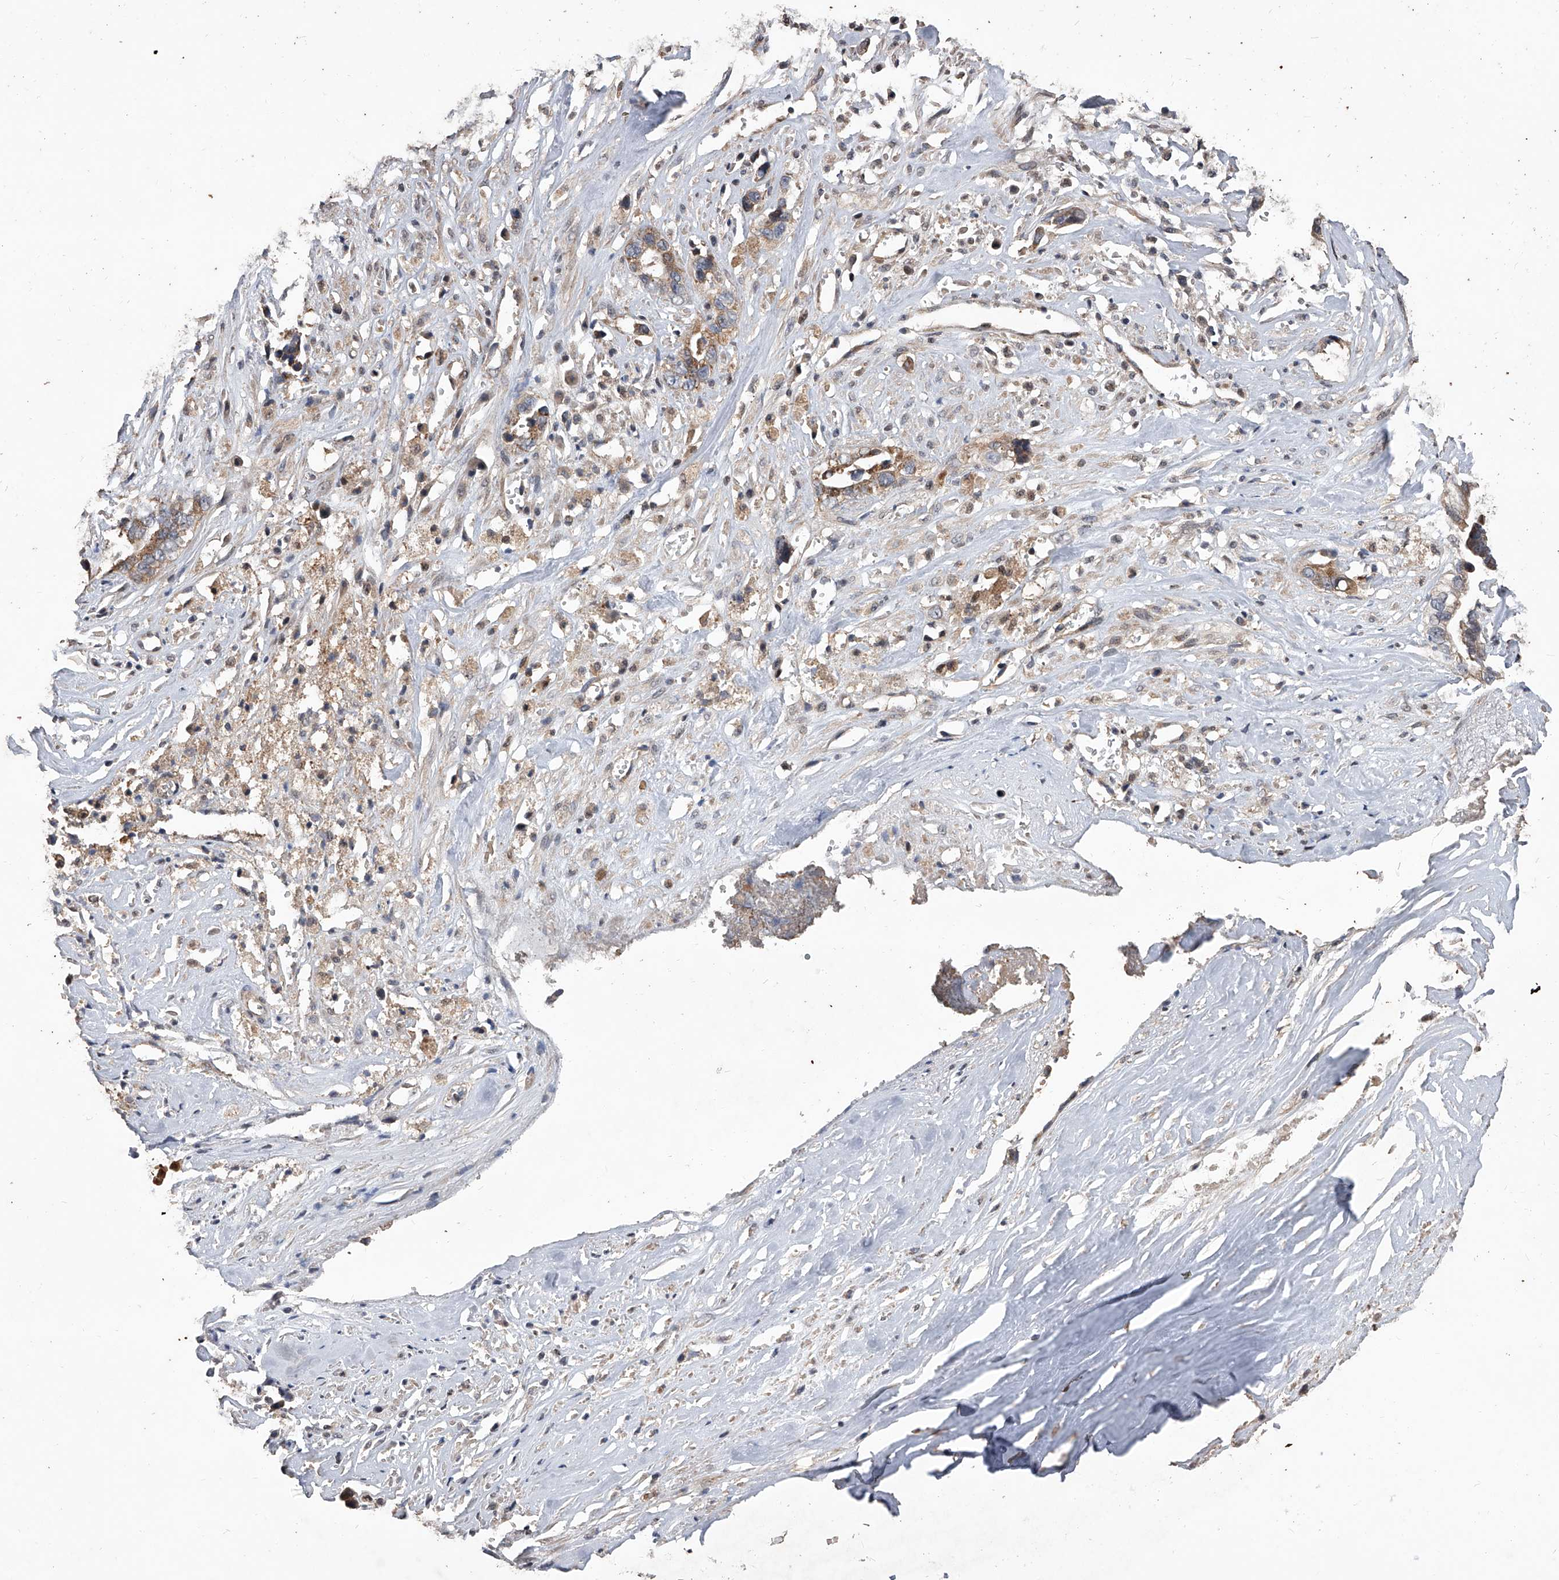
{"staining": {"intensity": "moderate", "quantity": ">75%", "location": "cytoplasmic/membranous"}, "tissue": "liver cancer", "cell_type": "Tumor cells", "image_type": "cancer", "snomed": [{"axis": "morphology", "description": "Cholangiocarcinoma"}, {"axis": "topography", "description": "Liver"}], "caption": "Immunohistochemical staining of human liver cancer (cholangiocarcinoma) reveals moderate cytoplasmic/membranous protein positivity in about >75% of tumor cells.", "gene": "LTV1", "patient": {"sex": "female", "age": 79}}